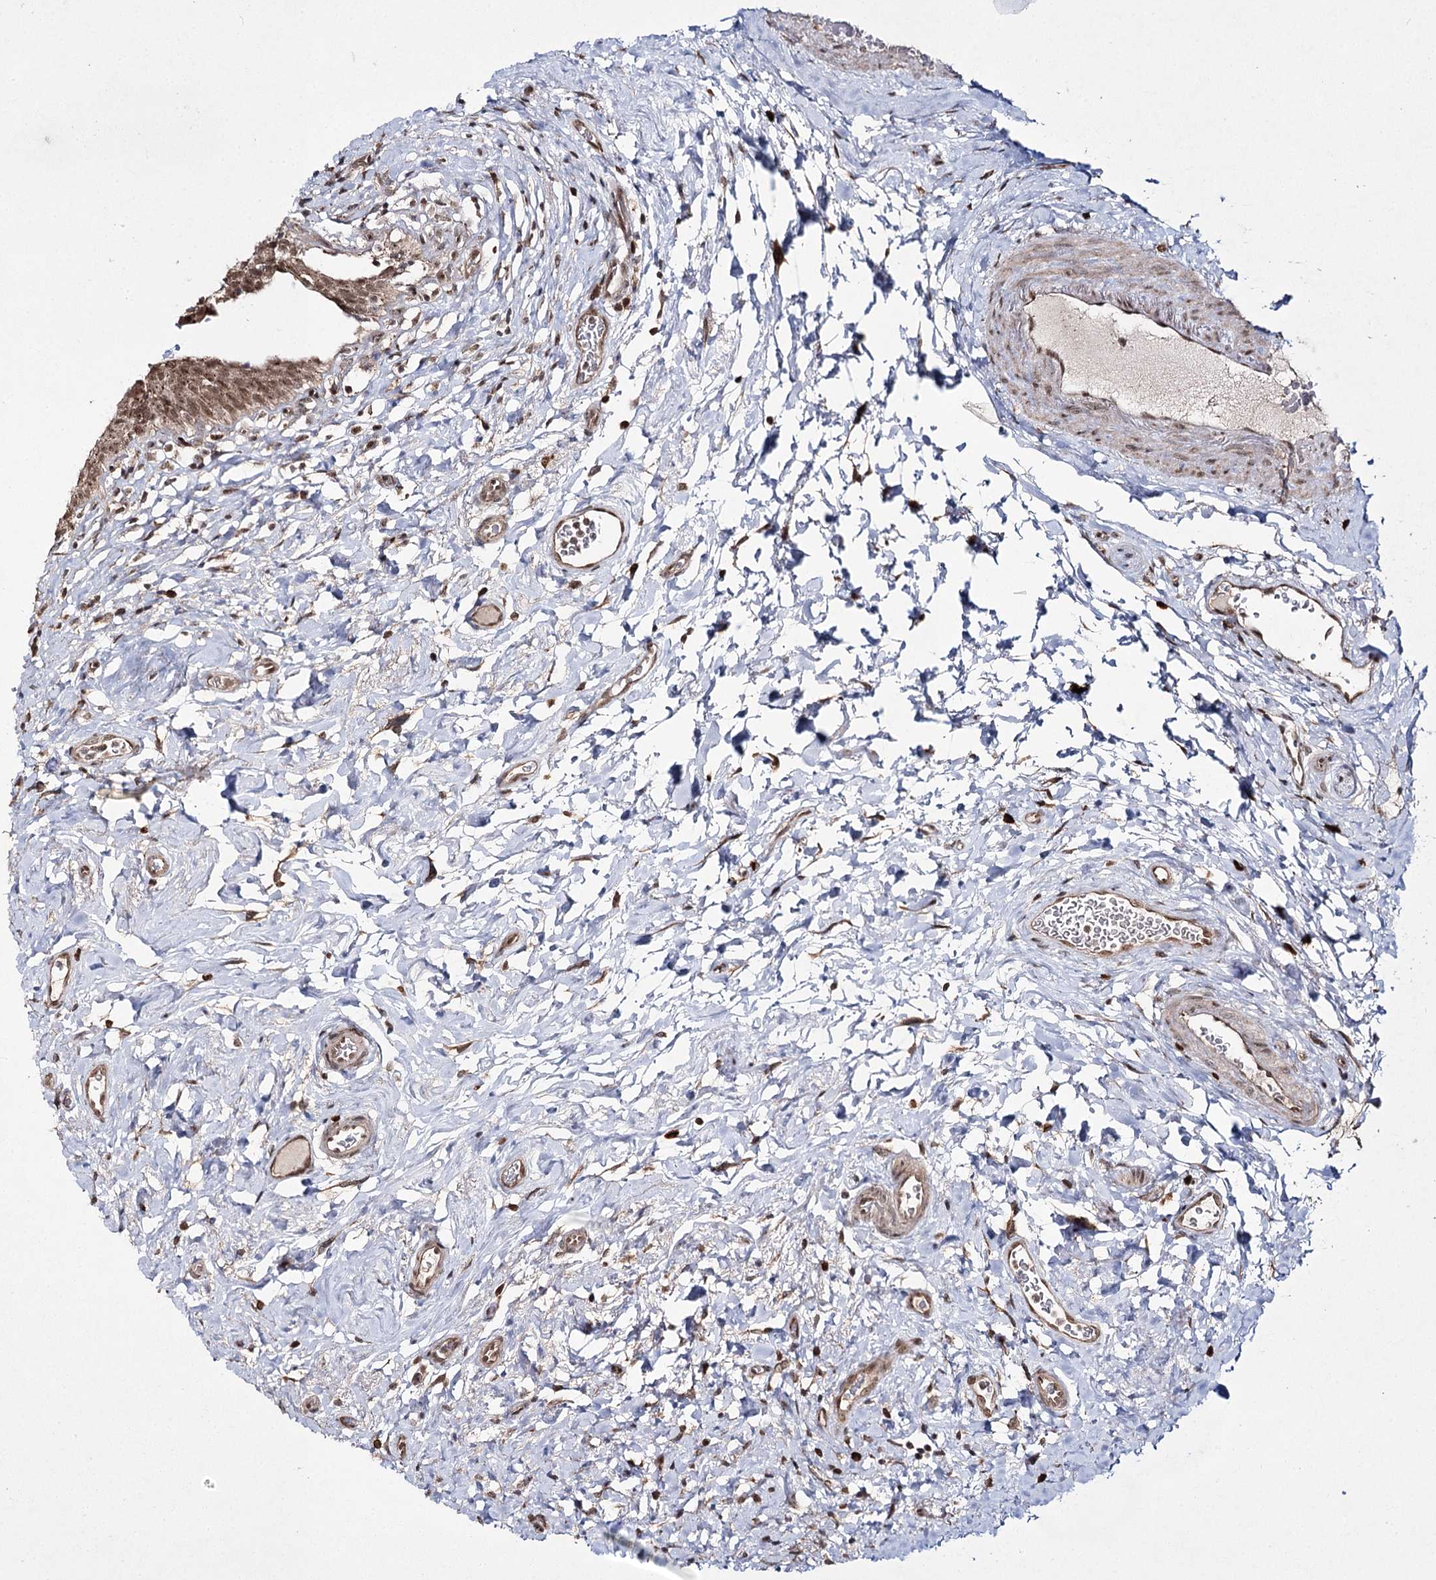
{"staining": {"intensity": "moderate", "quantity": ">75%", "location": "cytoplasmic/membranous,nuclear"}, "tissue": "urinary bladder", "cell_type": "Urothelial cells", "image_type": "normal", "snomed": [{"axis": "morphology", "description": "Normal tissue, NOS"}, {"axis": "topography", "description": "Urinary bladder"}], "caption": "Brown immunohistochemical staining in benign urinary bladder reveals moderate cytoplasmic/membranous,nuclear staining in approximately >75% of urothelial cells. Nuclei are stained in blue.", "gene": "TRNT1", "patient": {"sex": "male", "age": 83}}